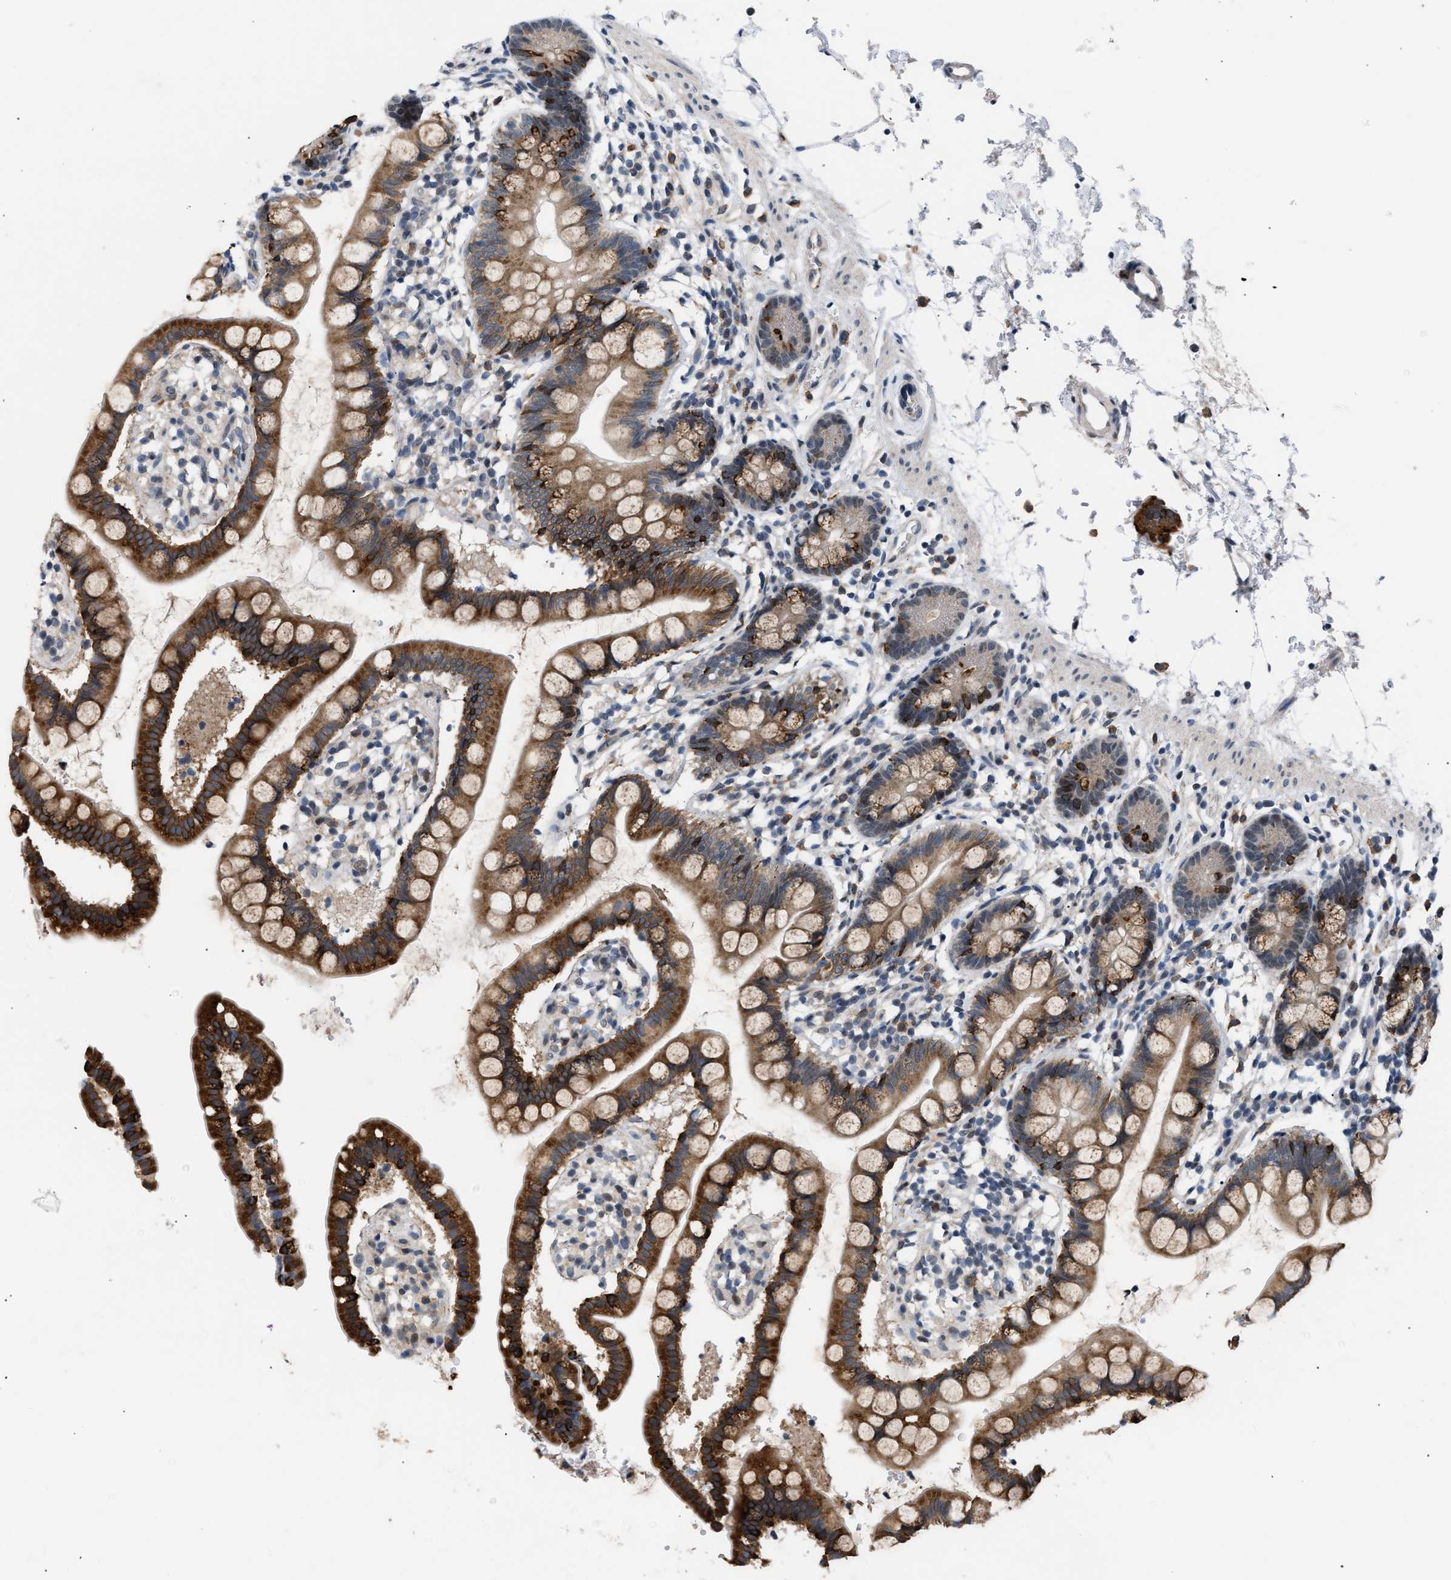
{"staining": {"intensity": "strong", "quantity": ">75%", "location": "cytoplasmic/membranous"}, "tissue": "small intestine", "cell_type": "Glandular cells", "image_type": "normal", "snomed": [{"axis": "morphology", "description": "Normal tissue, NOS"}, {"axis": "topography", "description": "Small intestine"}], "caption": "High-magnification brightfield microscopy of benign small intestine stained with DAB (brown) and counterstained with hematoxylin (blue). glandular cells exhibit strong cytoplasmic/membranous positivity is identified in approximately>75% of cells. The staining is performed using DAB (3,3'-diaminobenzidine) brown chromogen to label protein expression. The nuclei are counter-stained blue using hematoxylin.", "gene": "TXNRD3", "patient": {"sex": "female", "age": 84}}